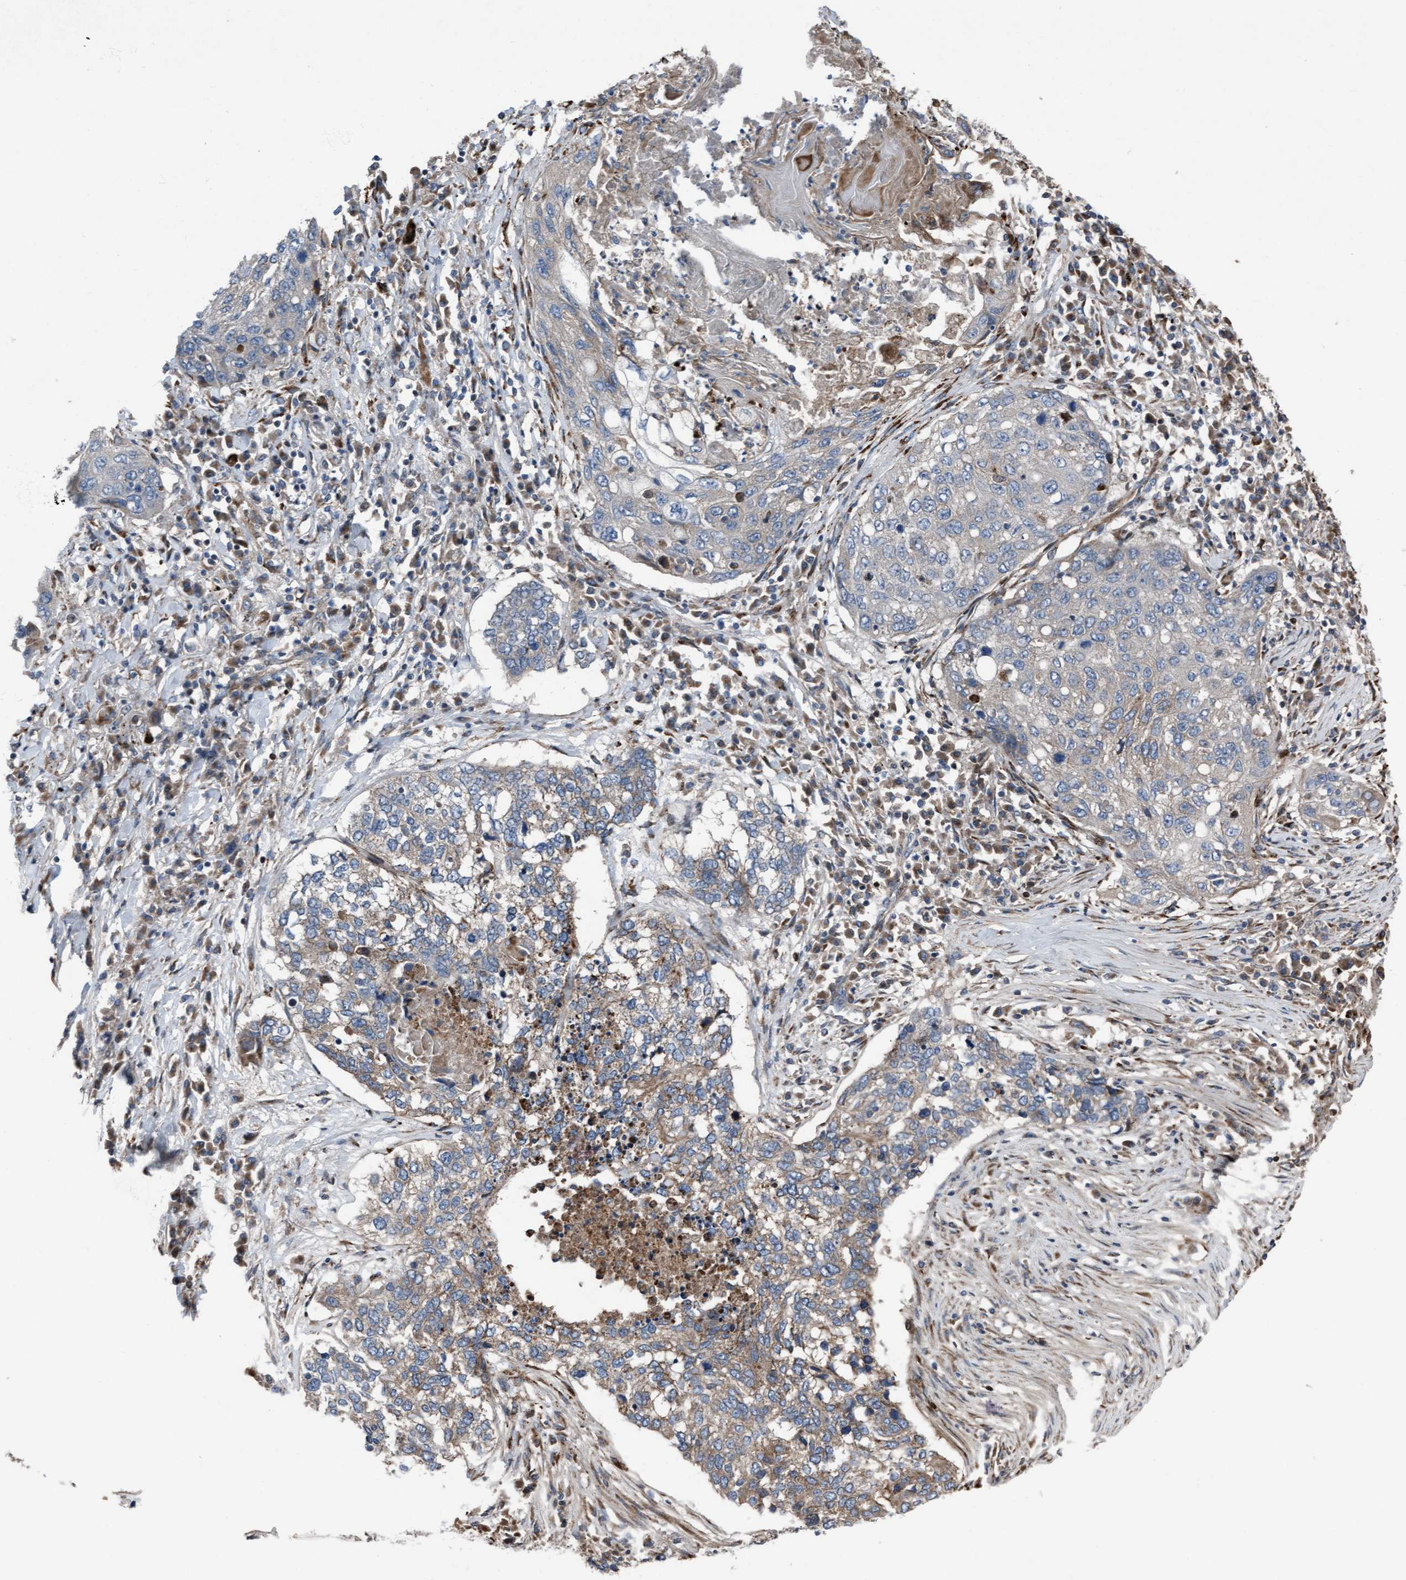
{"staining": {"intensity": "weak", "quantity": "<25%", "location": "cytoplasmic/membranous"}, "tissue": "lung cancer", "cell_type": "Tumor cells", "image_type": "cancer", "snomed": [{"axis": "morphology", "description": "Squamous cell carcinoma, NOS"}, {"axis": "topography", "description": "Lung"}], "caption": "This is an immunohistochemistry (IHC) micrograph of human lung cancer. There is no positivity in tumor cells.", "gene": "KLHL26", "patient": {"sex": "female", "age": 63}}